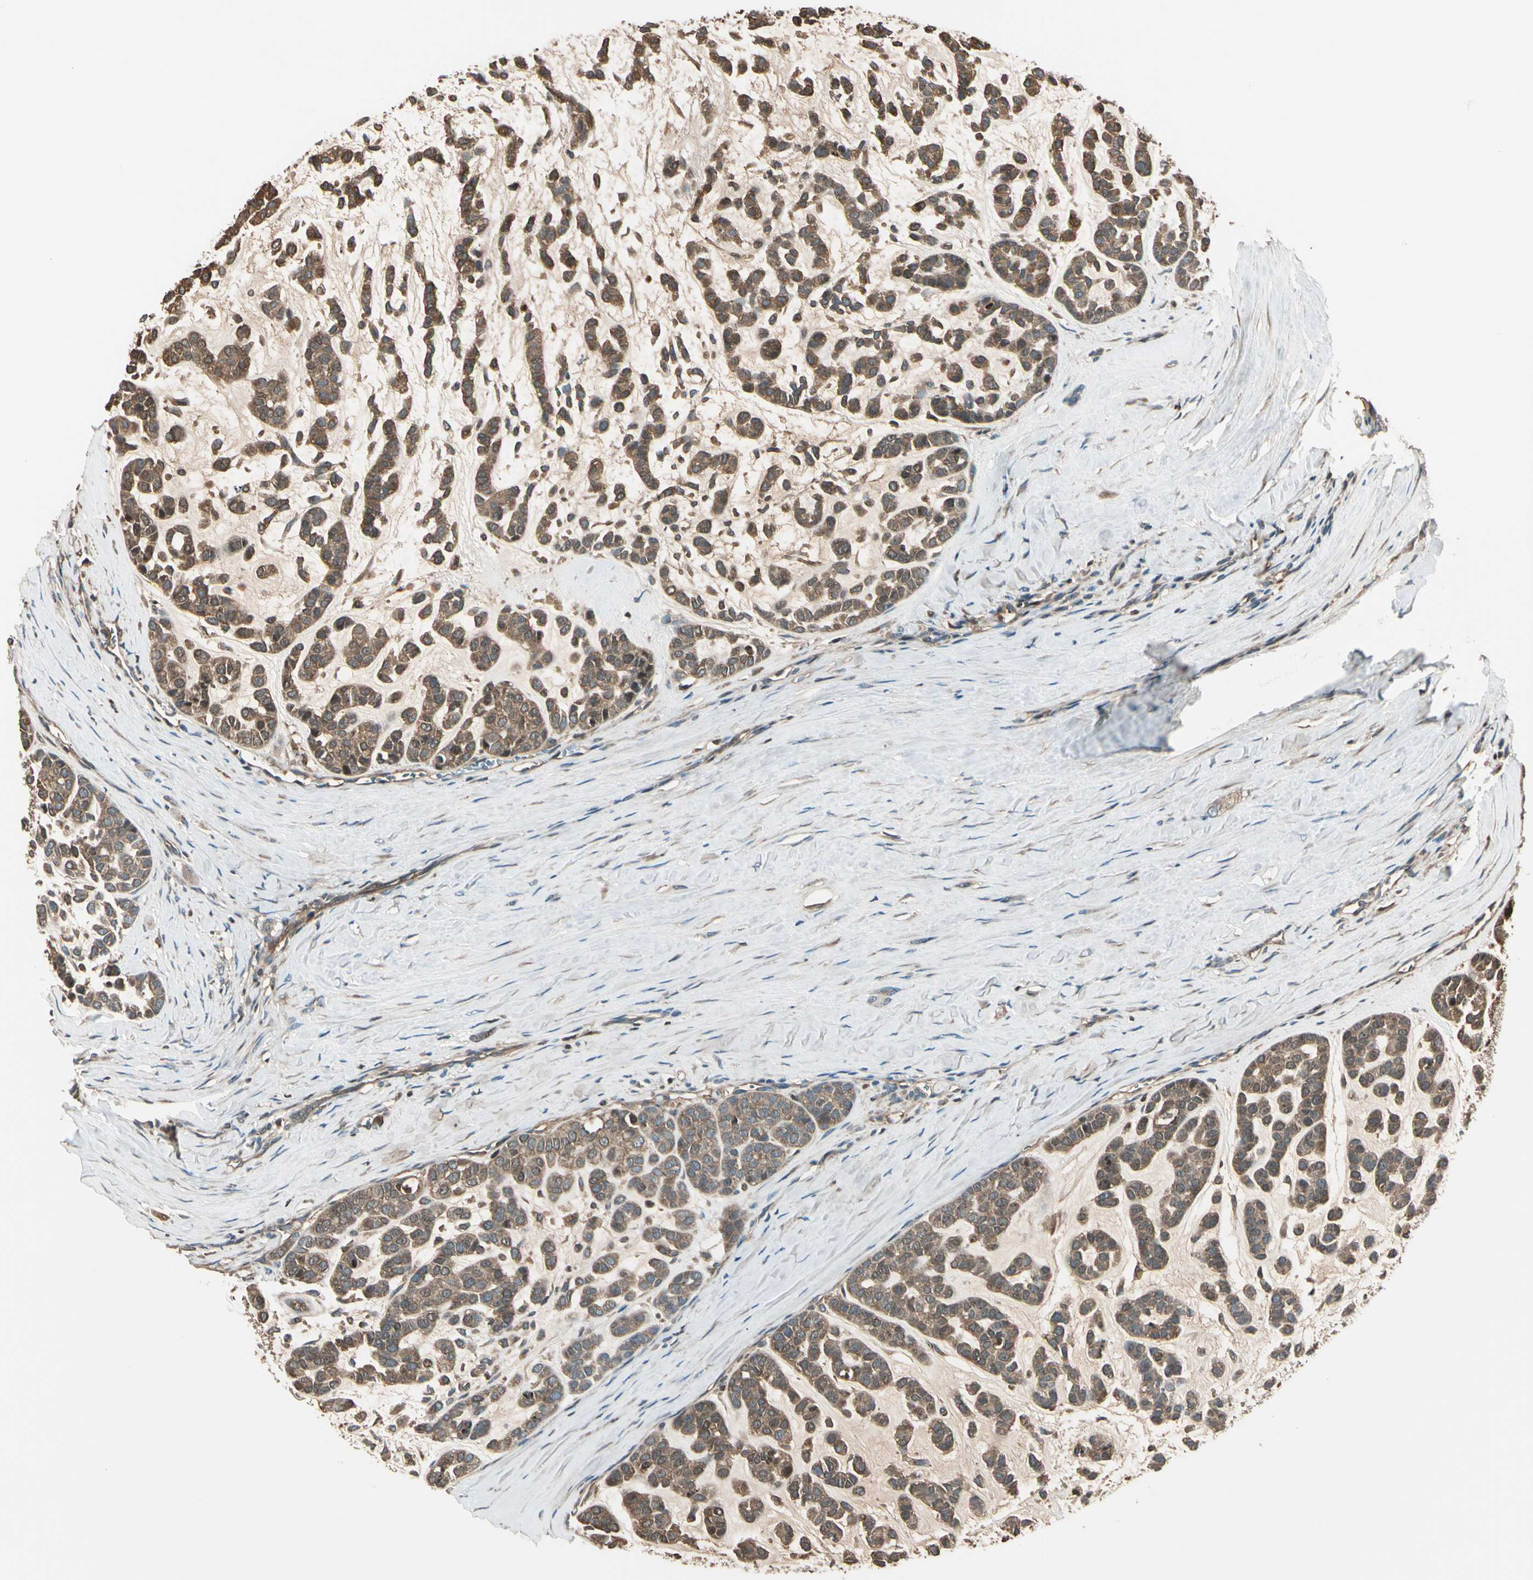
{"staining": {"intensity": "moderate", "quantity": ">75%", "location": "cytoplasmic/membranous"}, "tissue": "head and neck cancer", "cell_type": "Tumor cells", "image_type": "cancer", "snomed": [{"axis": "morphology", "description": "Adenocarcinoma, NOS"}, {"axis": "morphology", "description": "Adenoma, NOS"}, {"axis": "topography", "description": "Head-Neck"}], "caption": "Protein analysis of head and neck adenoma tissue reveals moderate cytoplasmic/membranous positivity in approximately >75% of tumor cells.", "gene": "STX11", "patient": {"sex": "female", "age": 55}}